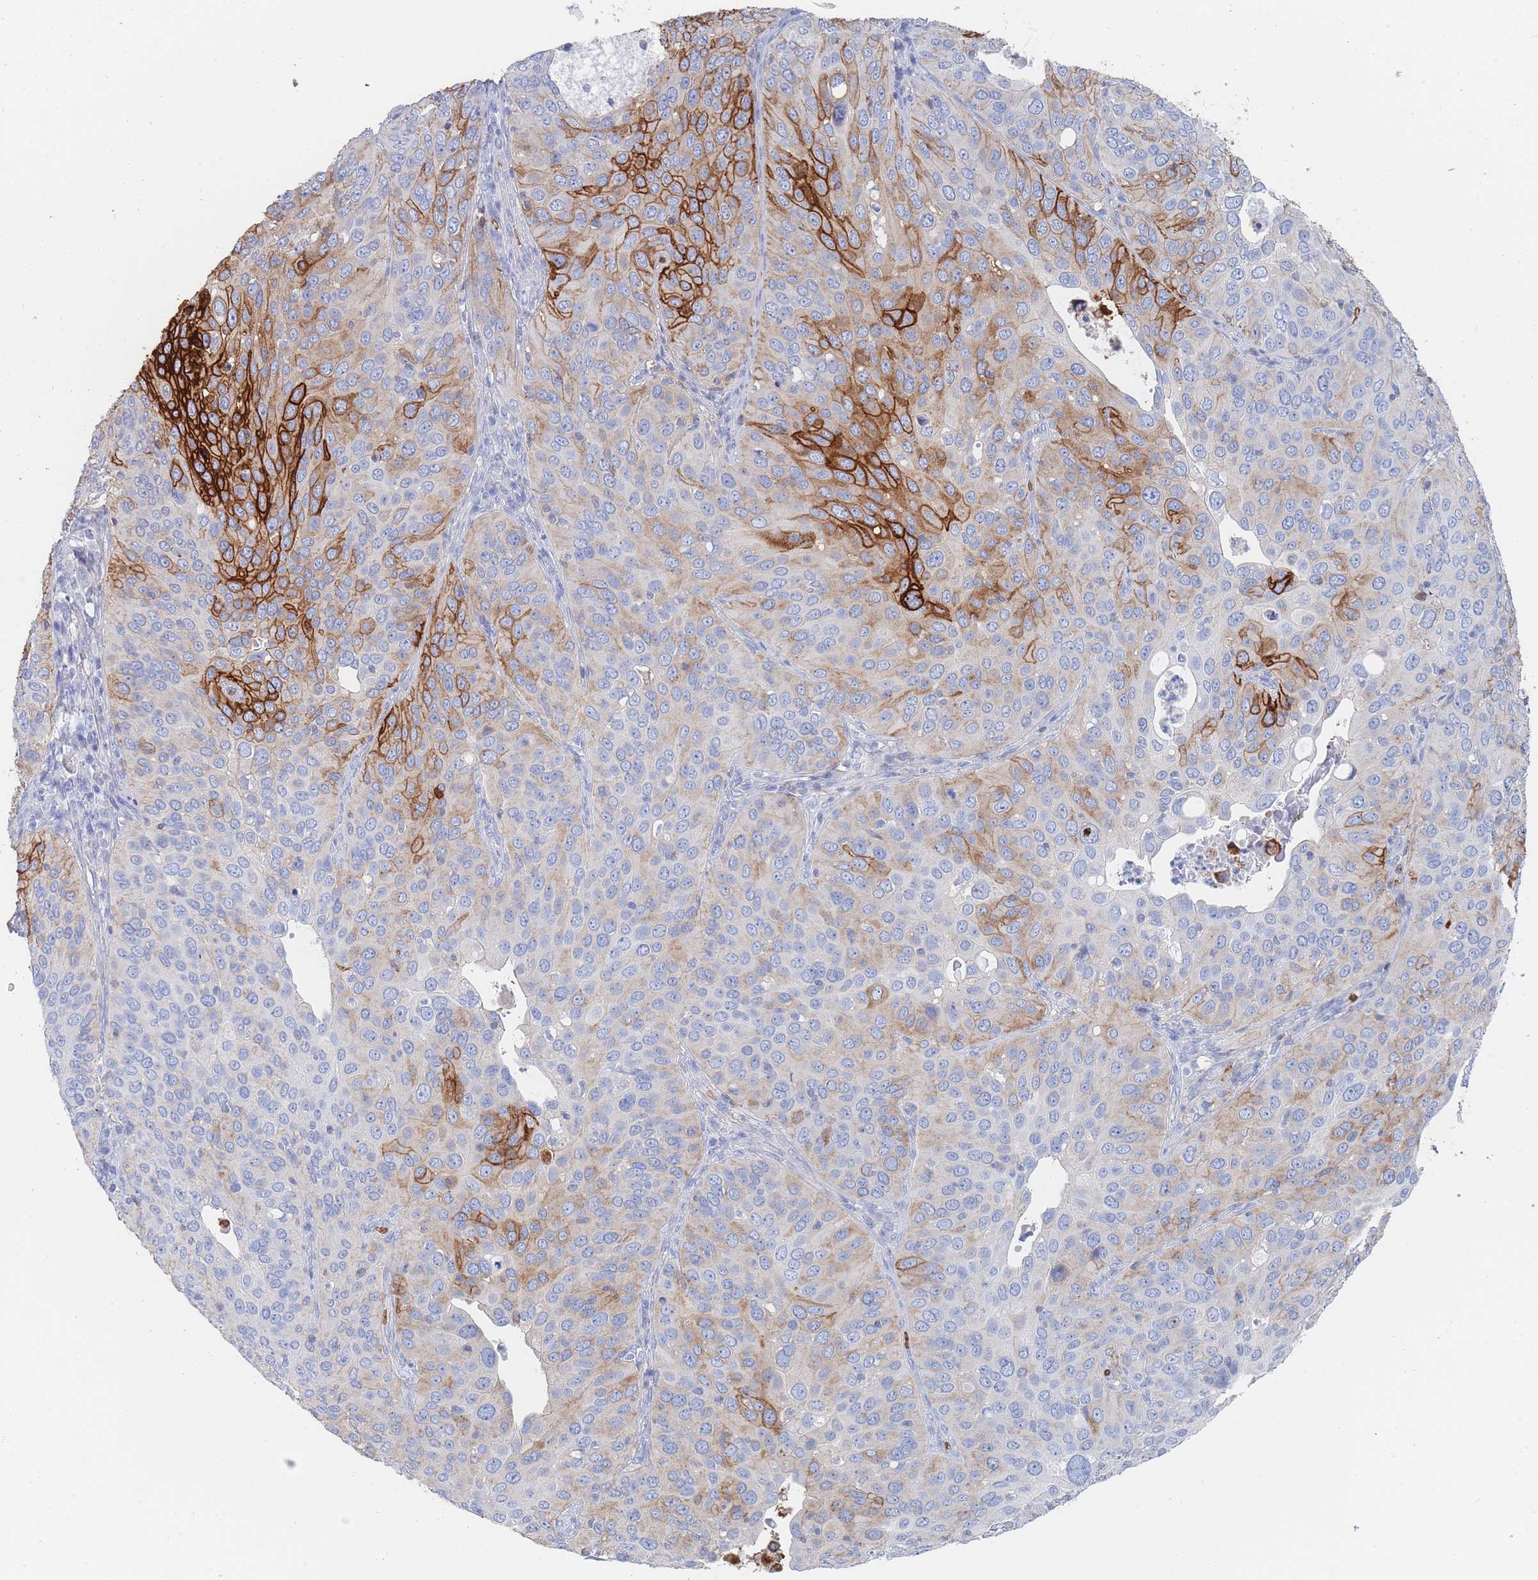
{"staining": {"intensity": "strong", "quantity": "25%-75%", "location": "cytoplasmic/membranous"}, "tissue": "cervical cancer", "cell_type": "Tumor cells", "image_type": "cancer", "snomed": [{"axis": "morphology", "description": "Squamous cell carcinoma, NOS"}, {"axis": "topography", "description": "Cervix"}], "caption": "Immunohistochemical staining of human cervical squamous cell carcinoma shows high levels of strong cytoplasmic/membranous protein positivity in approximately 25%-75% of tumor cells.", "gene": "SLC2A1", "patient": {"sex": "female", "age": 36}}